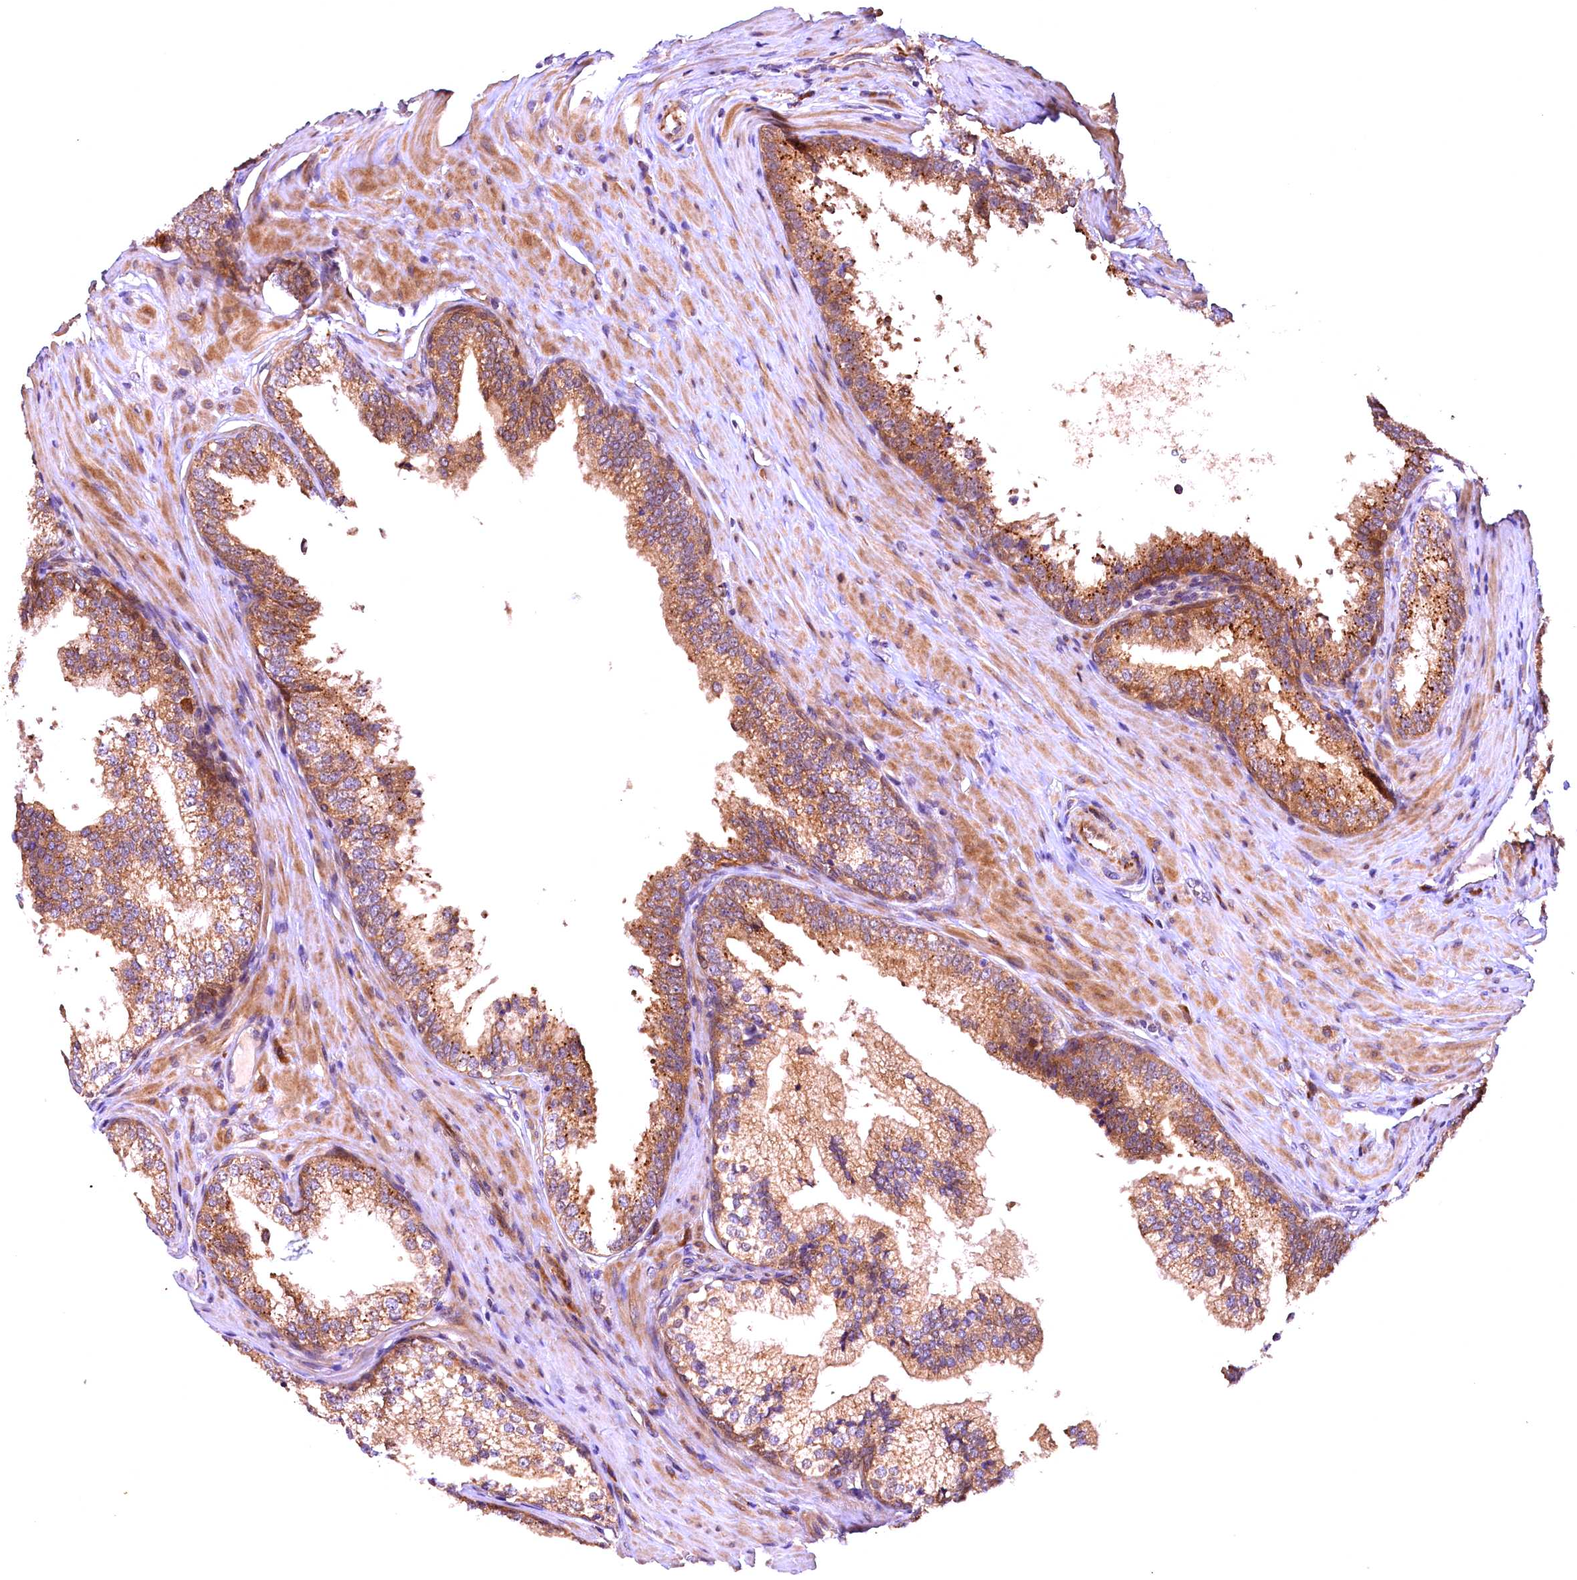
{"staining": {"intensity": "moderate", "quantity": ">75%", "location": "cytoplasmic/membranous"}, "tissue": "prostate", "cell_type": "Glandular cells", "image_type": "normal", "snomed": [{"axis": "morphology", "description": "Normal tissue, NOS"}, {"axis": "topography", "description": "Prostate"}], "caption": "Immunohistochemistry staining of normal prostate, which displays medium levels of moderate cytoplasmic/membranous staining in approximately >75% of glandular cells indicating moderate cytoplasmic/membranous protein expression. The staining was performed using DAB (brown) for protein detection and nuclei were counterstained in hematoxylin (blue).", "gene": "RPUSD2", "patient": {"sex": "male", "age": 60}}